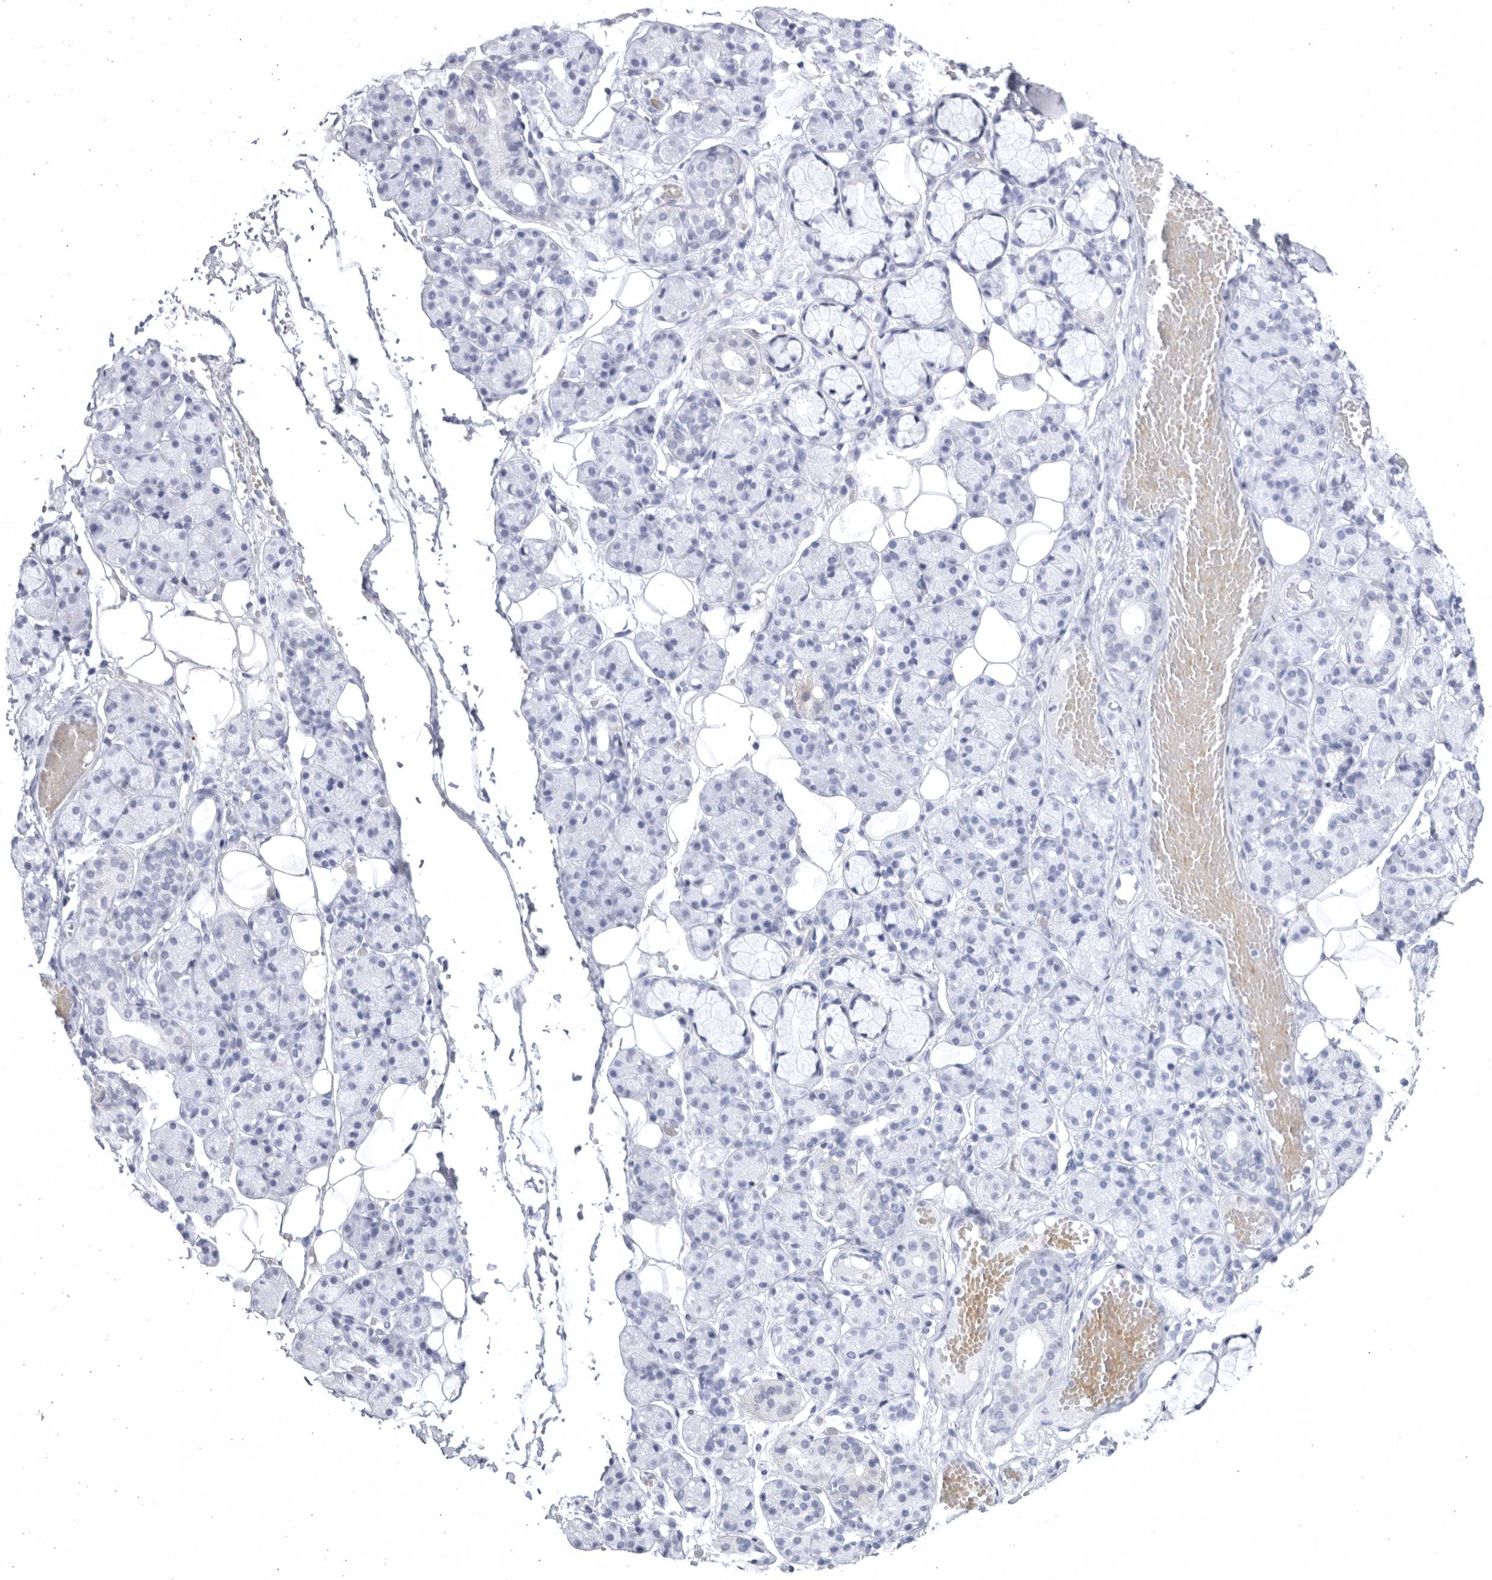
{"staining": {"intensity": "negative", "quantity": "none", "location": "none"}, "tissue": "salivary gland", "cell_type": "Glandular cells", "image_type": "normal", "snomed": [{"axis": "morphology", "description": "Normal tissue, NOS"}, {"axis": "topography", "description": "Salivary gland"}], "caption": "Immunohistochemistry (IHC) image of benign salivary gland stained for a protein (brown), which exhibits no staining in glandular cells.", "gene": "CCDC181", "patient": {"sex": "male", "age": 63}}